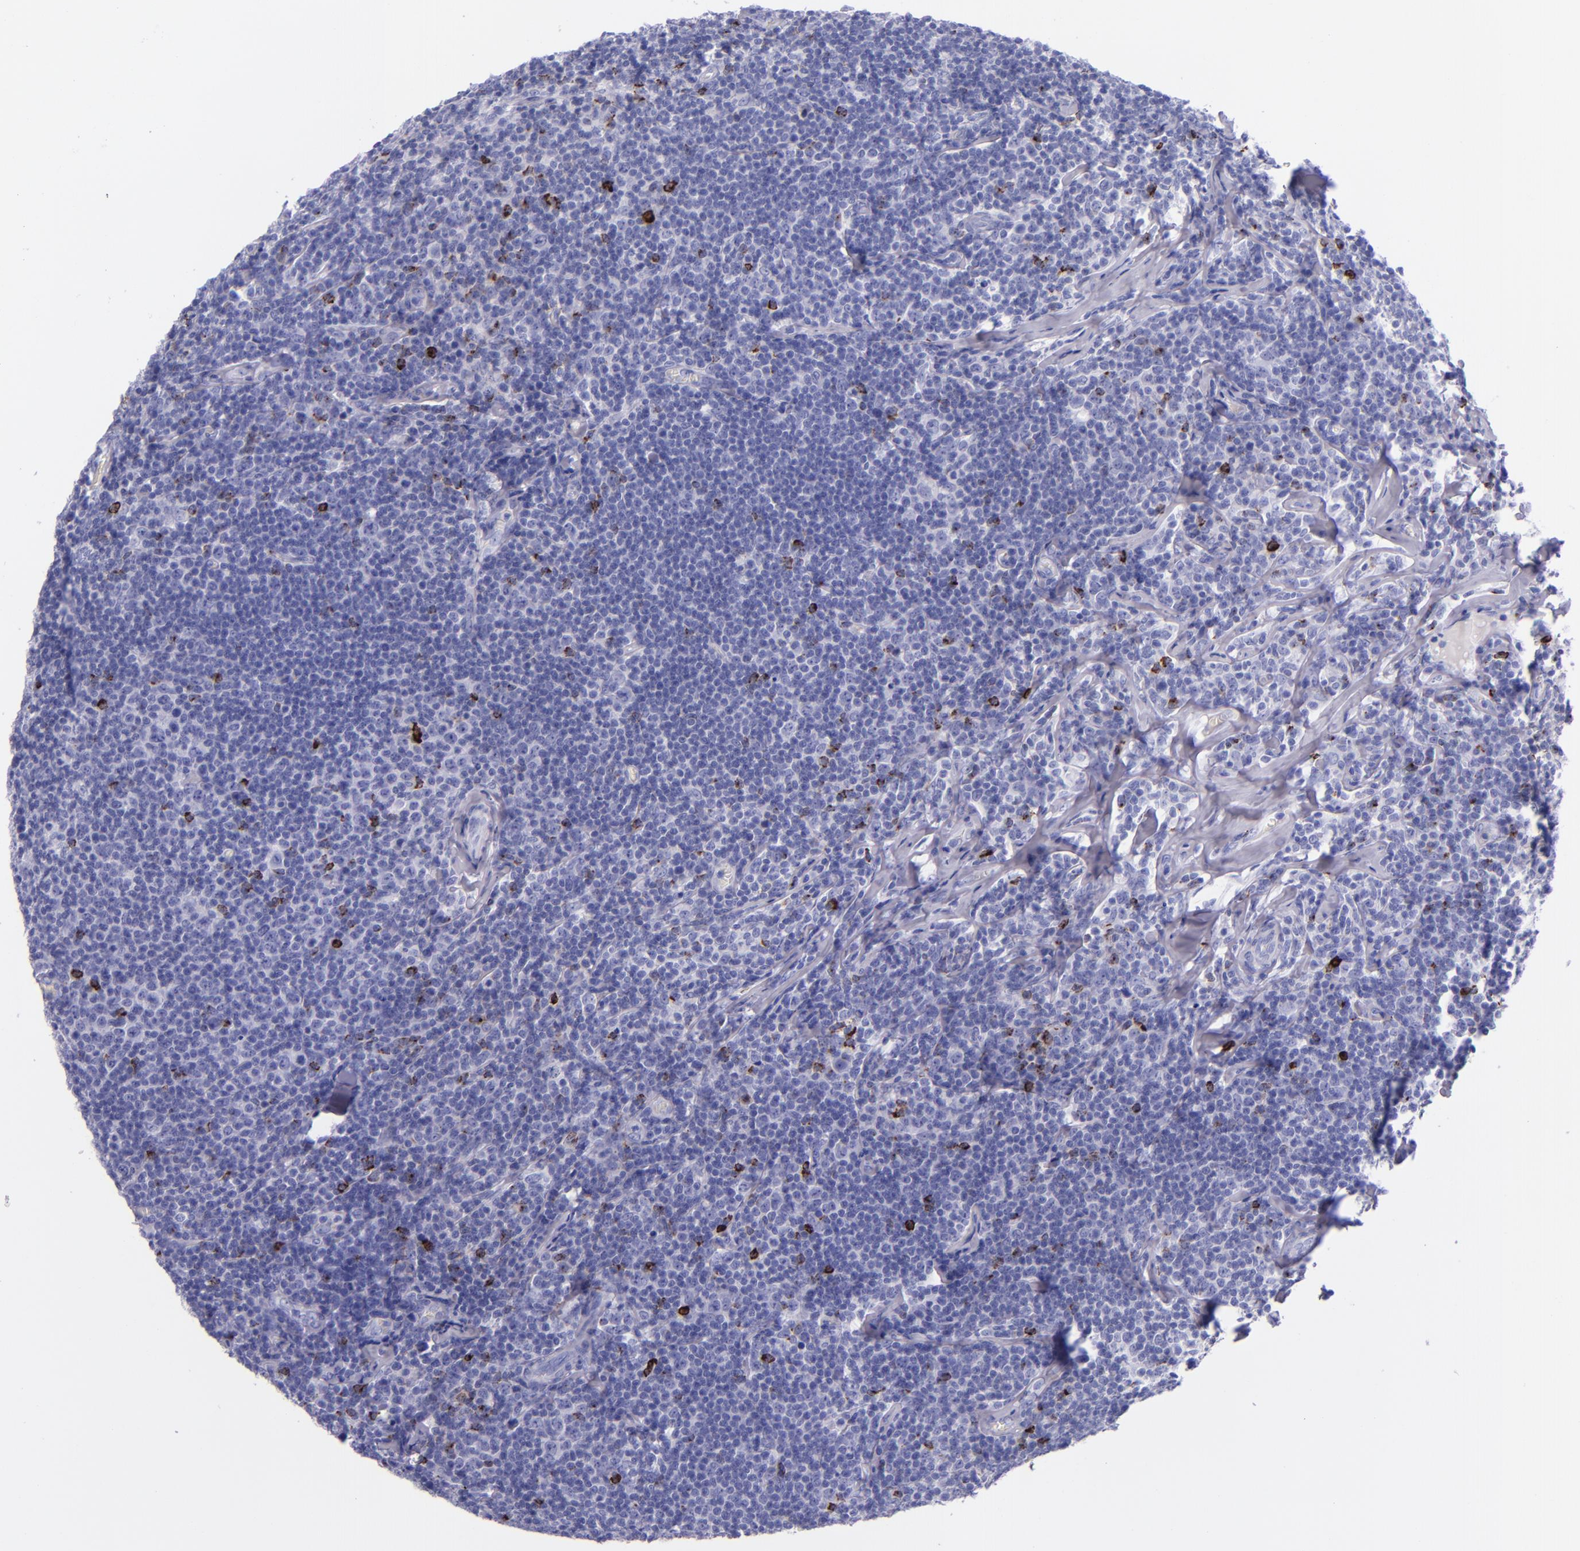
{"staining": {"intensity": "negative", "quantity": "none", "location": "none"}, "tissue": "lymphoma", "cell_type": "Tumor cells", "image_type": "cancer", "snomed": [{"axis": "morphology", "description": "Malignant lymphoma, non-Hodgkin's type, Low grade"}, {"axis": "topography", "description": "Lymph node"}], "caption": "Tumor cells show no significant protein expression in lymphoma. (Immunohistochemistry, brightfield microscopy, high magnification).", "gene": "LAG3", "patient": {"sex": "male", "age": 74}}